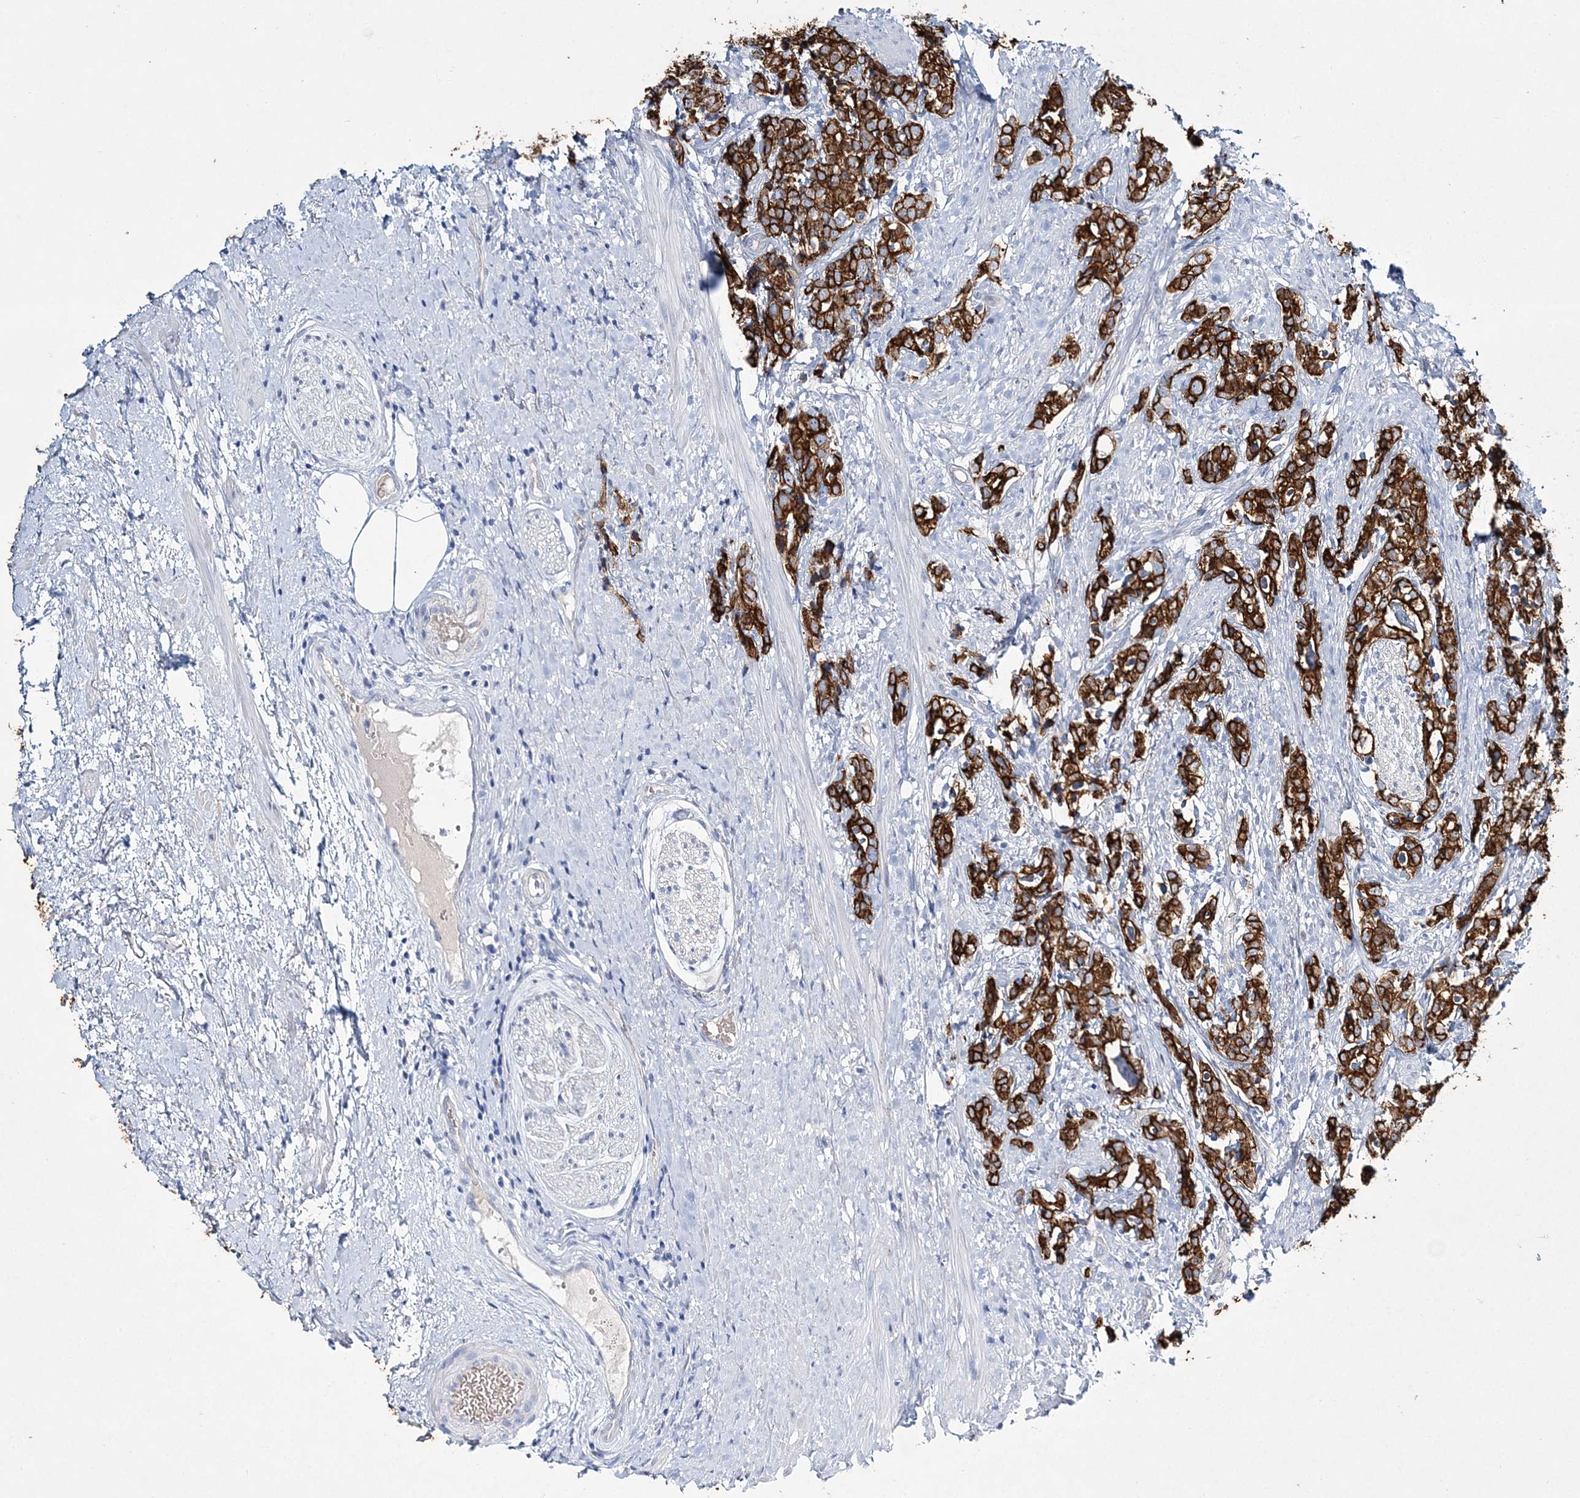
{"staining": {"intensity": "strong", "quantity": ">75%", "location": "cytoplasmic/membranous"}, "tissue": "prostate cancer", "cell_type": "Tumor cells", "image_type": "cancer", "snomed": [{"axis": "morphology", "description": "Adenocarcinoma, High grade"}, {"axis": "topography", "description": "Prostate"}], "caption": "Protein analysis of prostate high-grade adenocarcinoma tissue shows strong cytoplasmic/membranous positivity in about >75% of tumor cells.", "gene": "ADGRL1", "patient": {"sex": "male", "age": 69}}